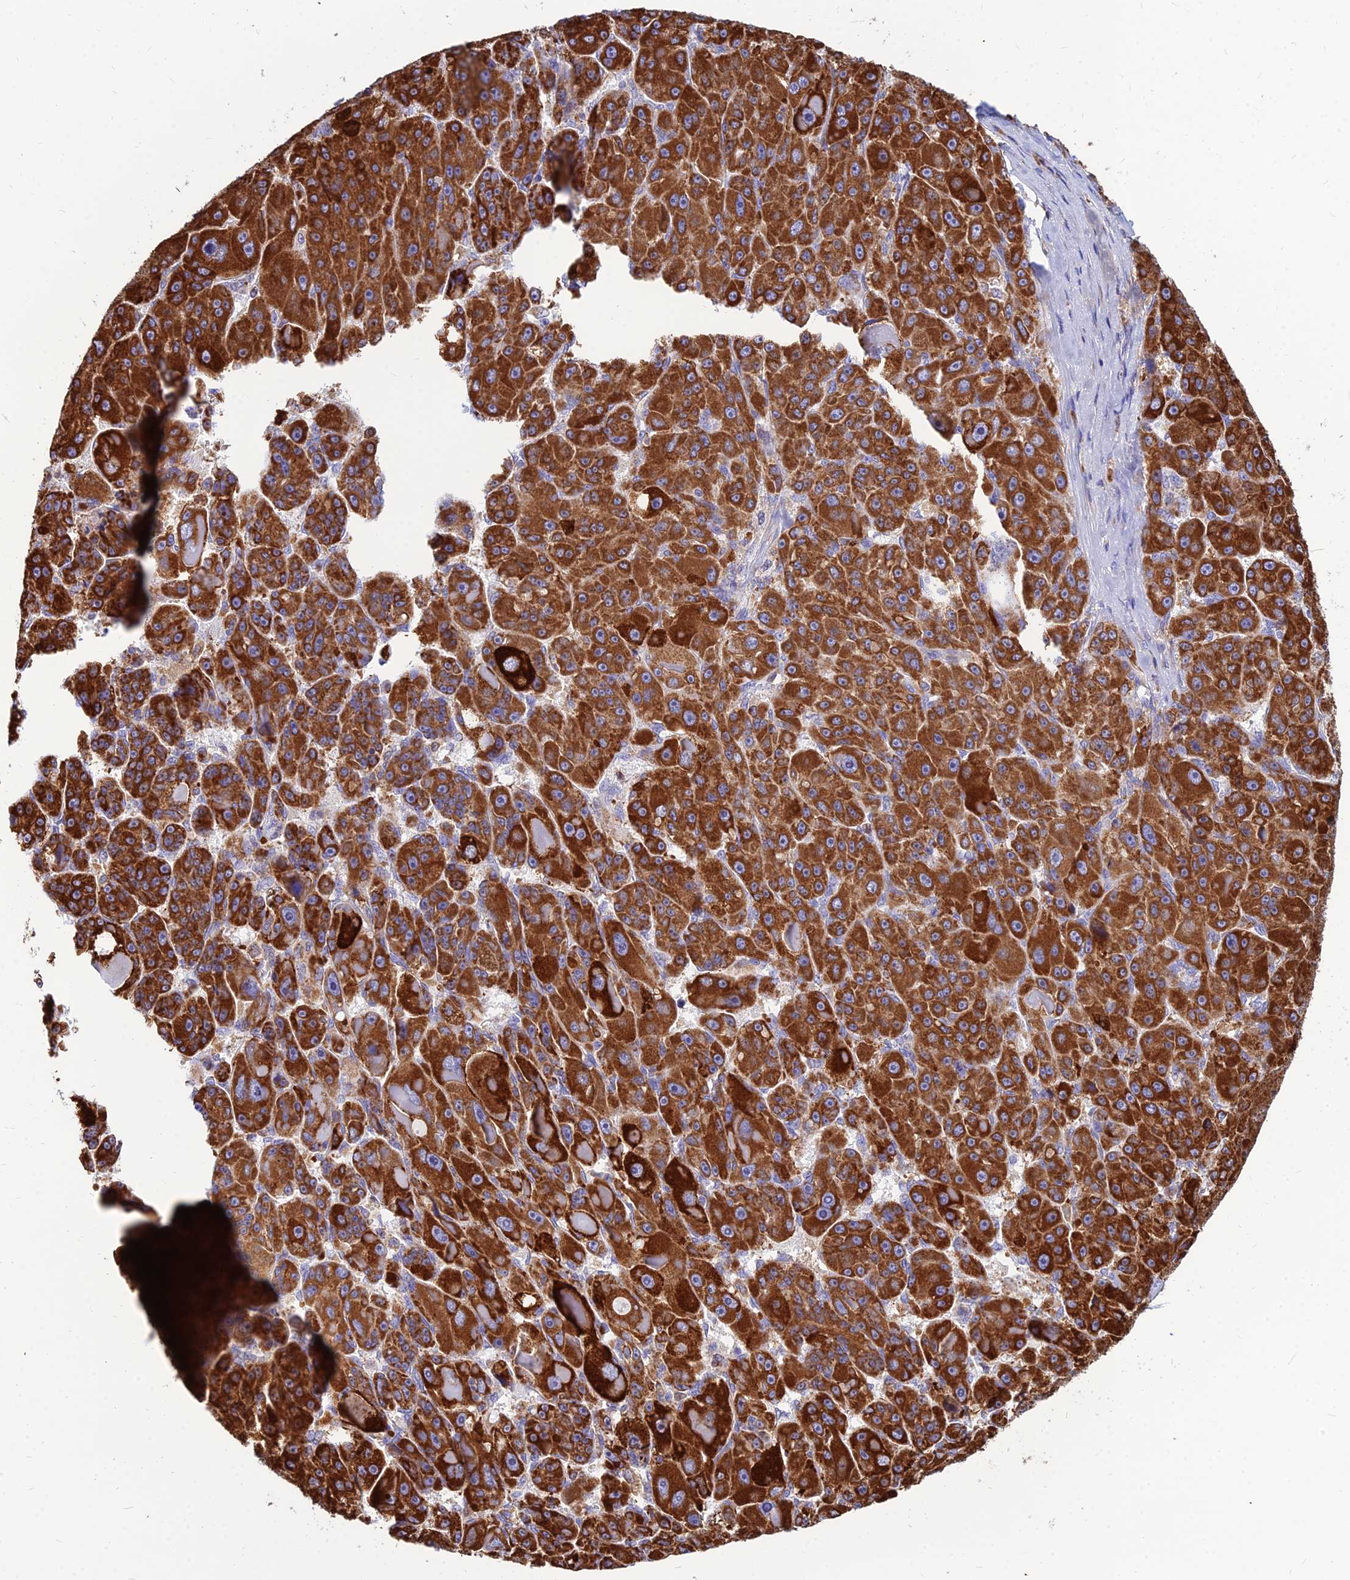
{"staining": {"intensity": "strong", "quantity": ">75%", "location": "cytoplasmic/membranous"}, "tissue": "liver cancer", "cell_type": "Tumor cells", "image_type": "cancer", "snomed": [{"axis": "morphology", "description": "Carcinoma, Hepatocellular, NOS"}, {"axis": "topography", "description": "Liver"}], "caption": "The immunohistochemical stain highlights strong cytoplasmic/membranous positivity in tumor cells of hepatocellular carcinoma (liver) tissue. The protein of interest is stained brown, and the nuclei are stained in blue (DAB (3,3'-diaminobenzidine) IHC with brightfield microscopy, high magnification).", "gene": "CCT6B", "patient": {"sex": "male", "age": 76}}